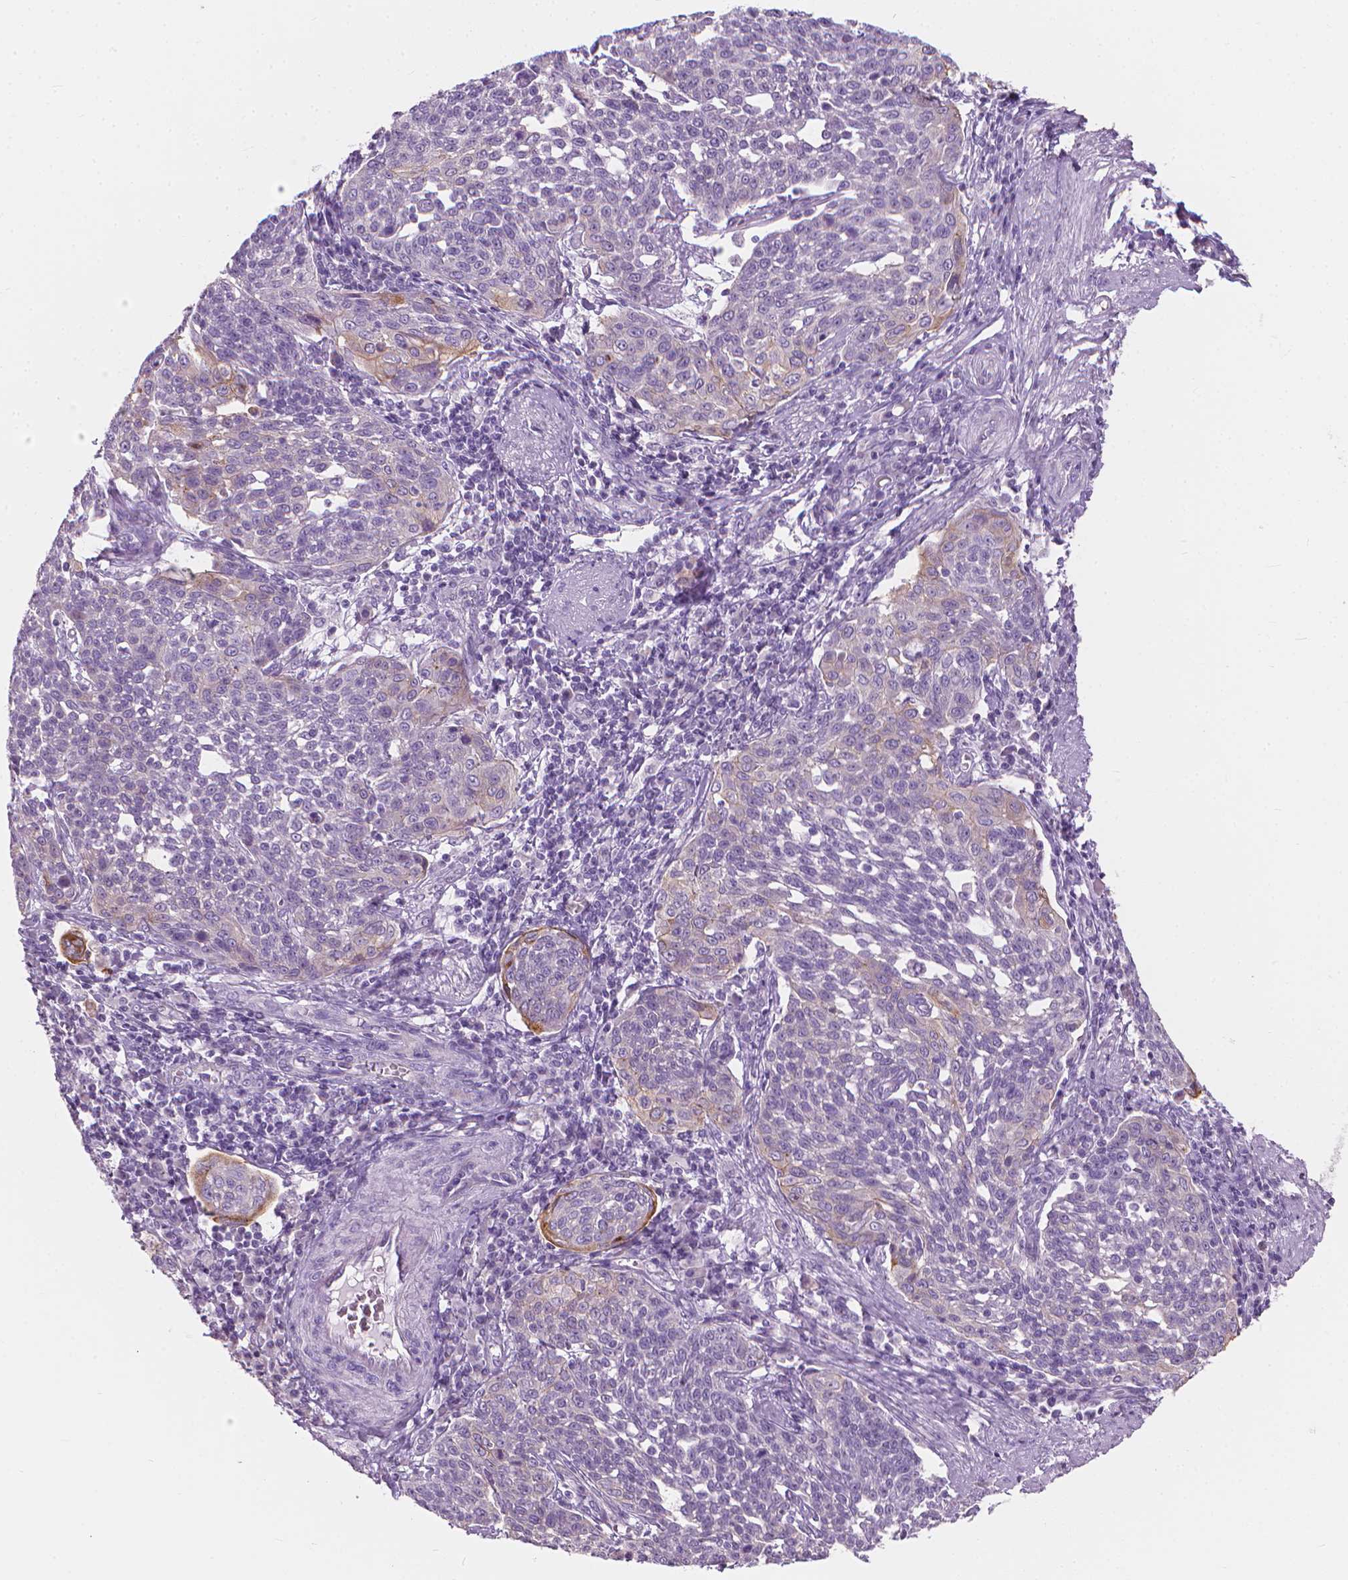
{"staining": {"intensity": "negative", "quantity": "none", "location": "none"}, "tissue": "cervical cancer", "cell_type": "Tumor cells", "image_type": "cancer", "snomed": [{"axis": "morphology", "description": "Squamous cell carcinoma, NOS"}, {"axis": "topography", "description": "Cervix"}], "caption": "Immunohistochemistry of human cervical cancer (squamous cell carcinoma) displays no staining in tumor cells.", "gene": "GPRC5A", "patient": {"sex": "female", "age": 34}}